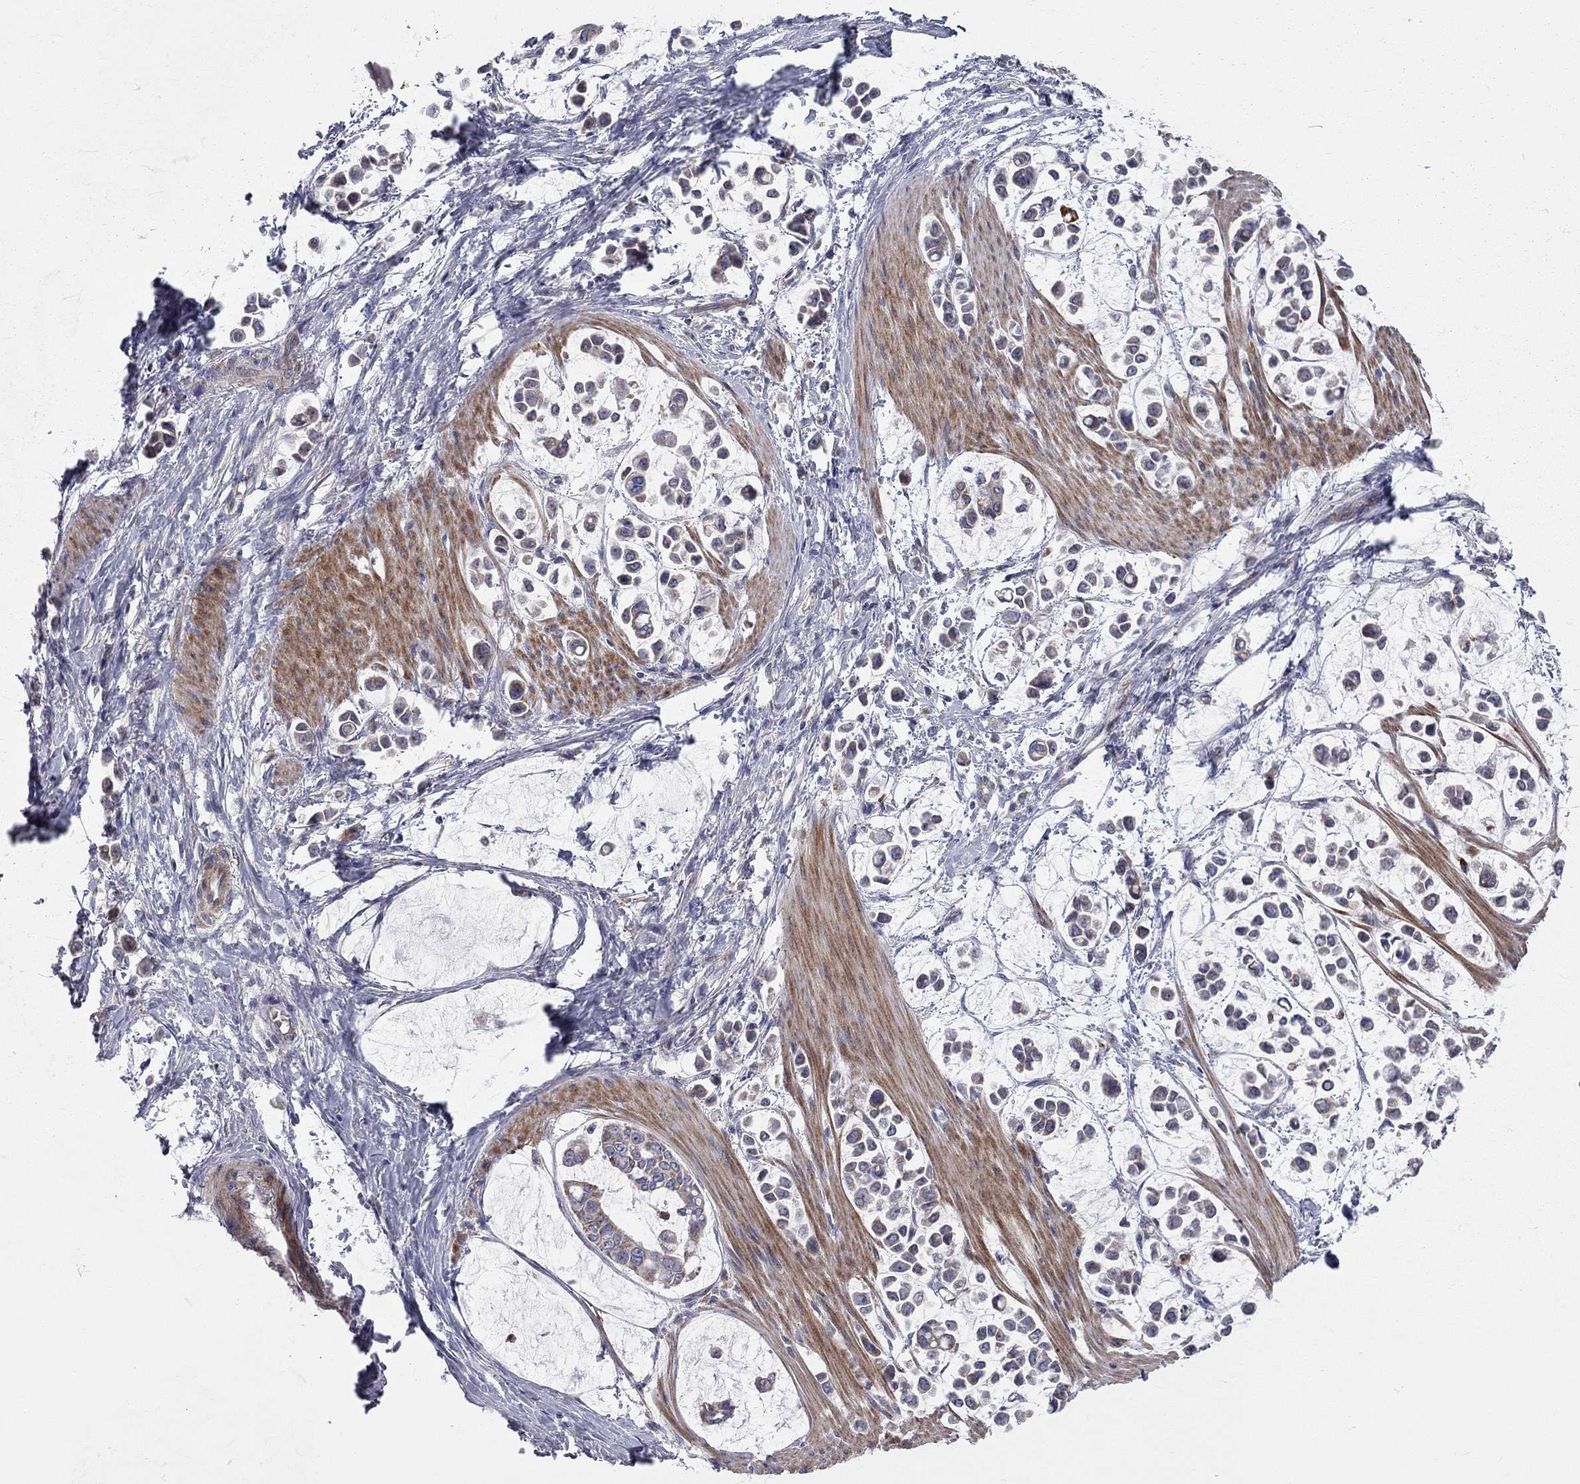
{"staining": {"intensity": "moderate", "quantity": "<25%", "location": "cytoplasmic/membranous"}, "tissue": "stomach cancer", "cell_type": "Tumor cells", "image_type": "cancer", "snomed": [{"axis": "morphology", "description": "Adenocarcinoma, NOS"}, {"axis": "topography", "description": "Stomach"}], "caption": "Immunohistochemical staining of stomach cancer shows low levels of moderate cytoplasmic/membranous positivity in approximately <25% of tumor cells.", "gene": "KANSL1L", "patient": {"sex": "male", "age": 82}}